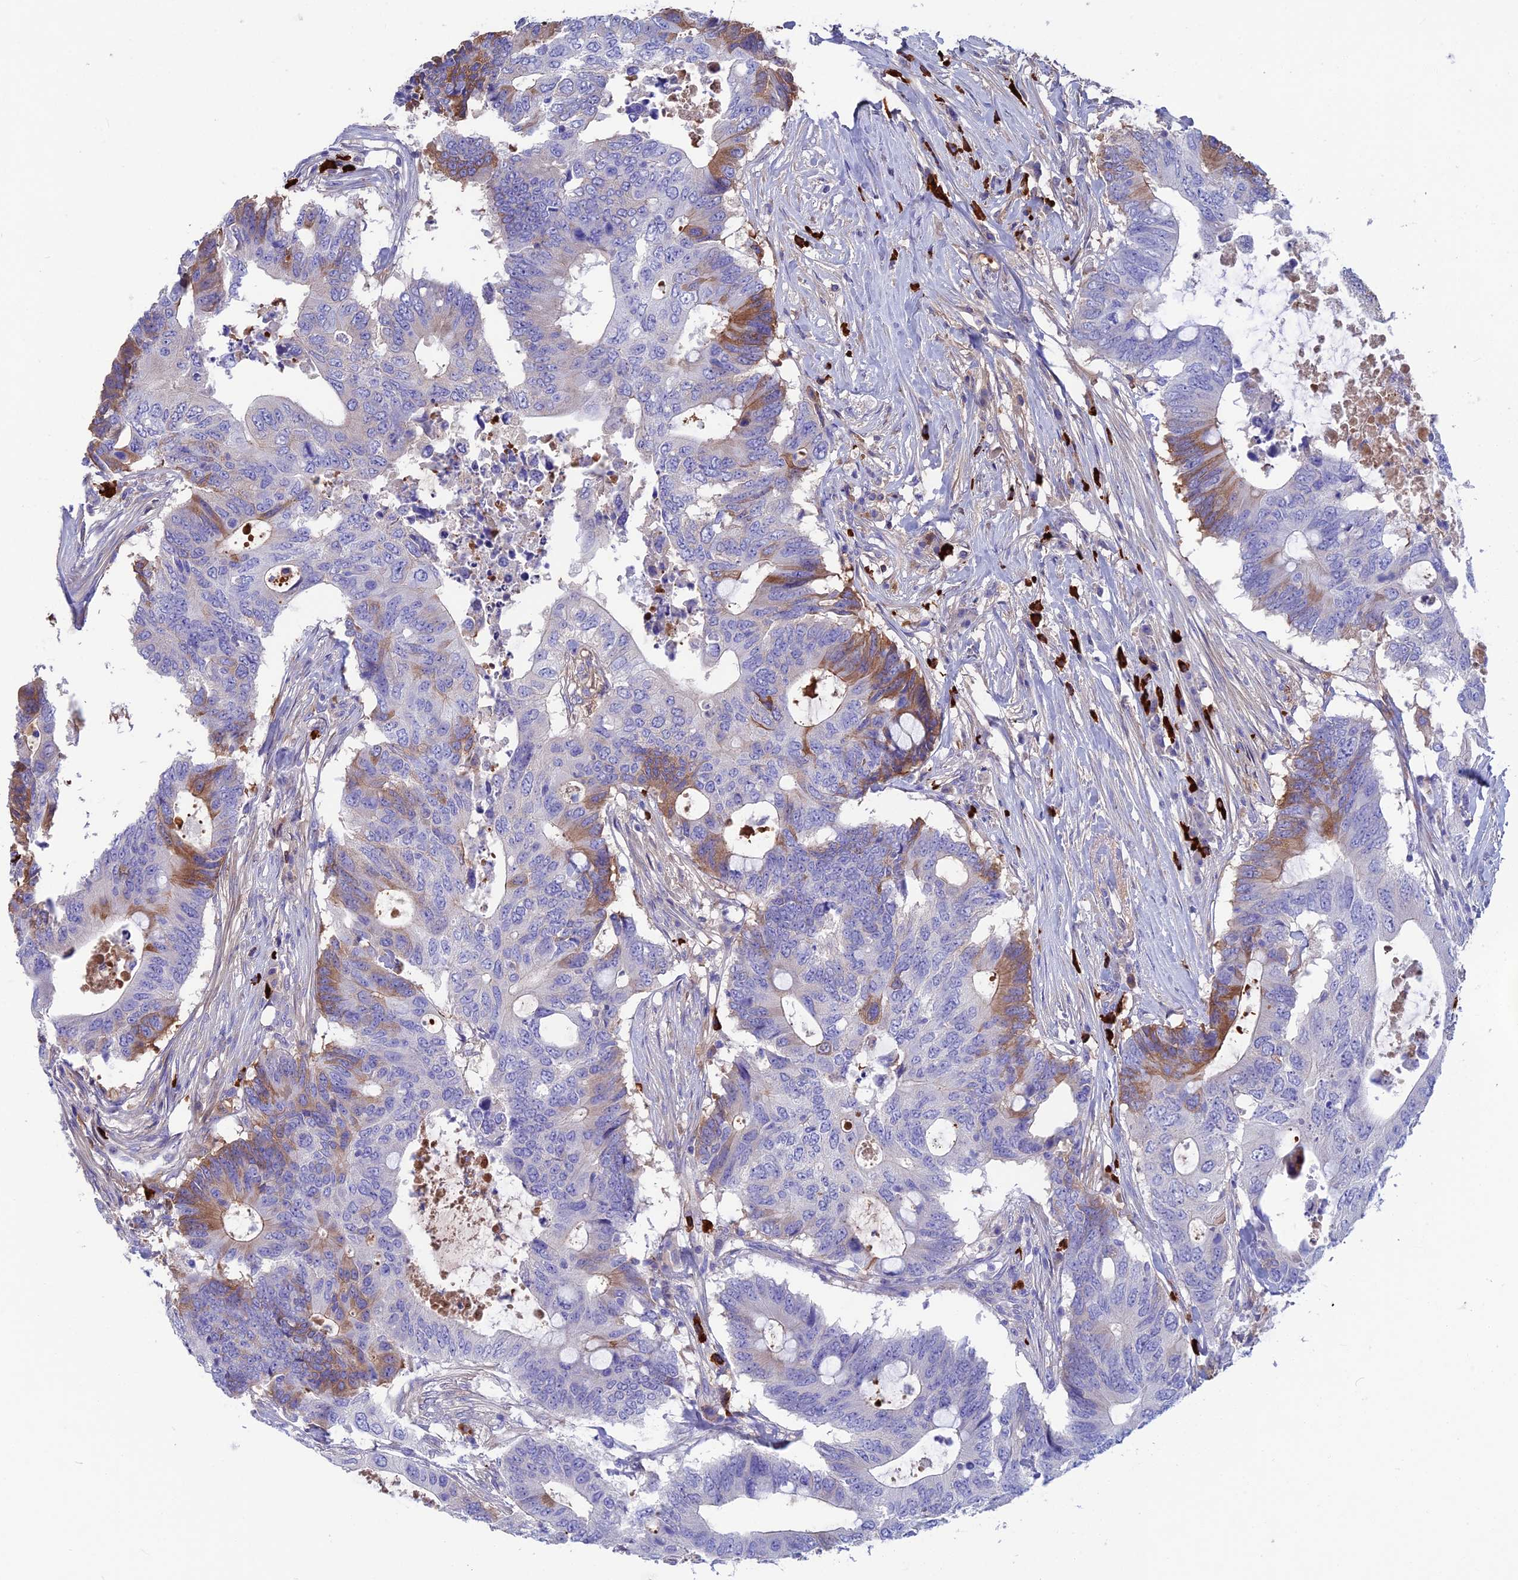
{"staining": {"intensity": "moderate", "quantity": "<25%", "location": "cytoplasmic/membranous"}, "tissue": "colorectal cancer", "cell_type": "Tumor cells", "image_type": "cancer", "snomed": [{"axis": "morphology", "description": "Adenocarcinoma, NOS"}, {"axis": "topography", "description": "Colon"}], "caption": "Brown immunohistochemical staining in human colorectal adenocarcinoma shows moderate cytoplasmic/membranous staining in approximately <25% of tumor cells.", "gene": "SNAP91", "patient": {"sex": "male", "age": 71}}